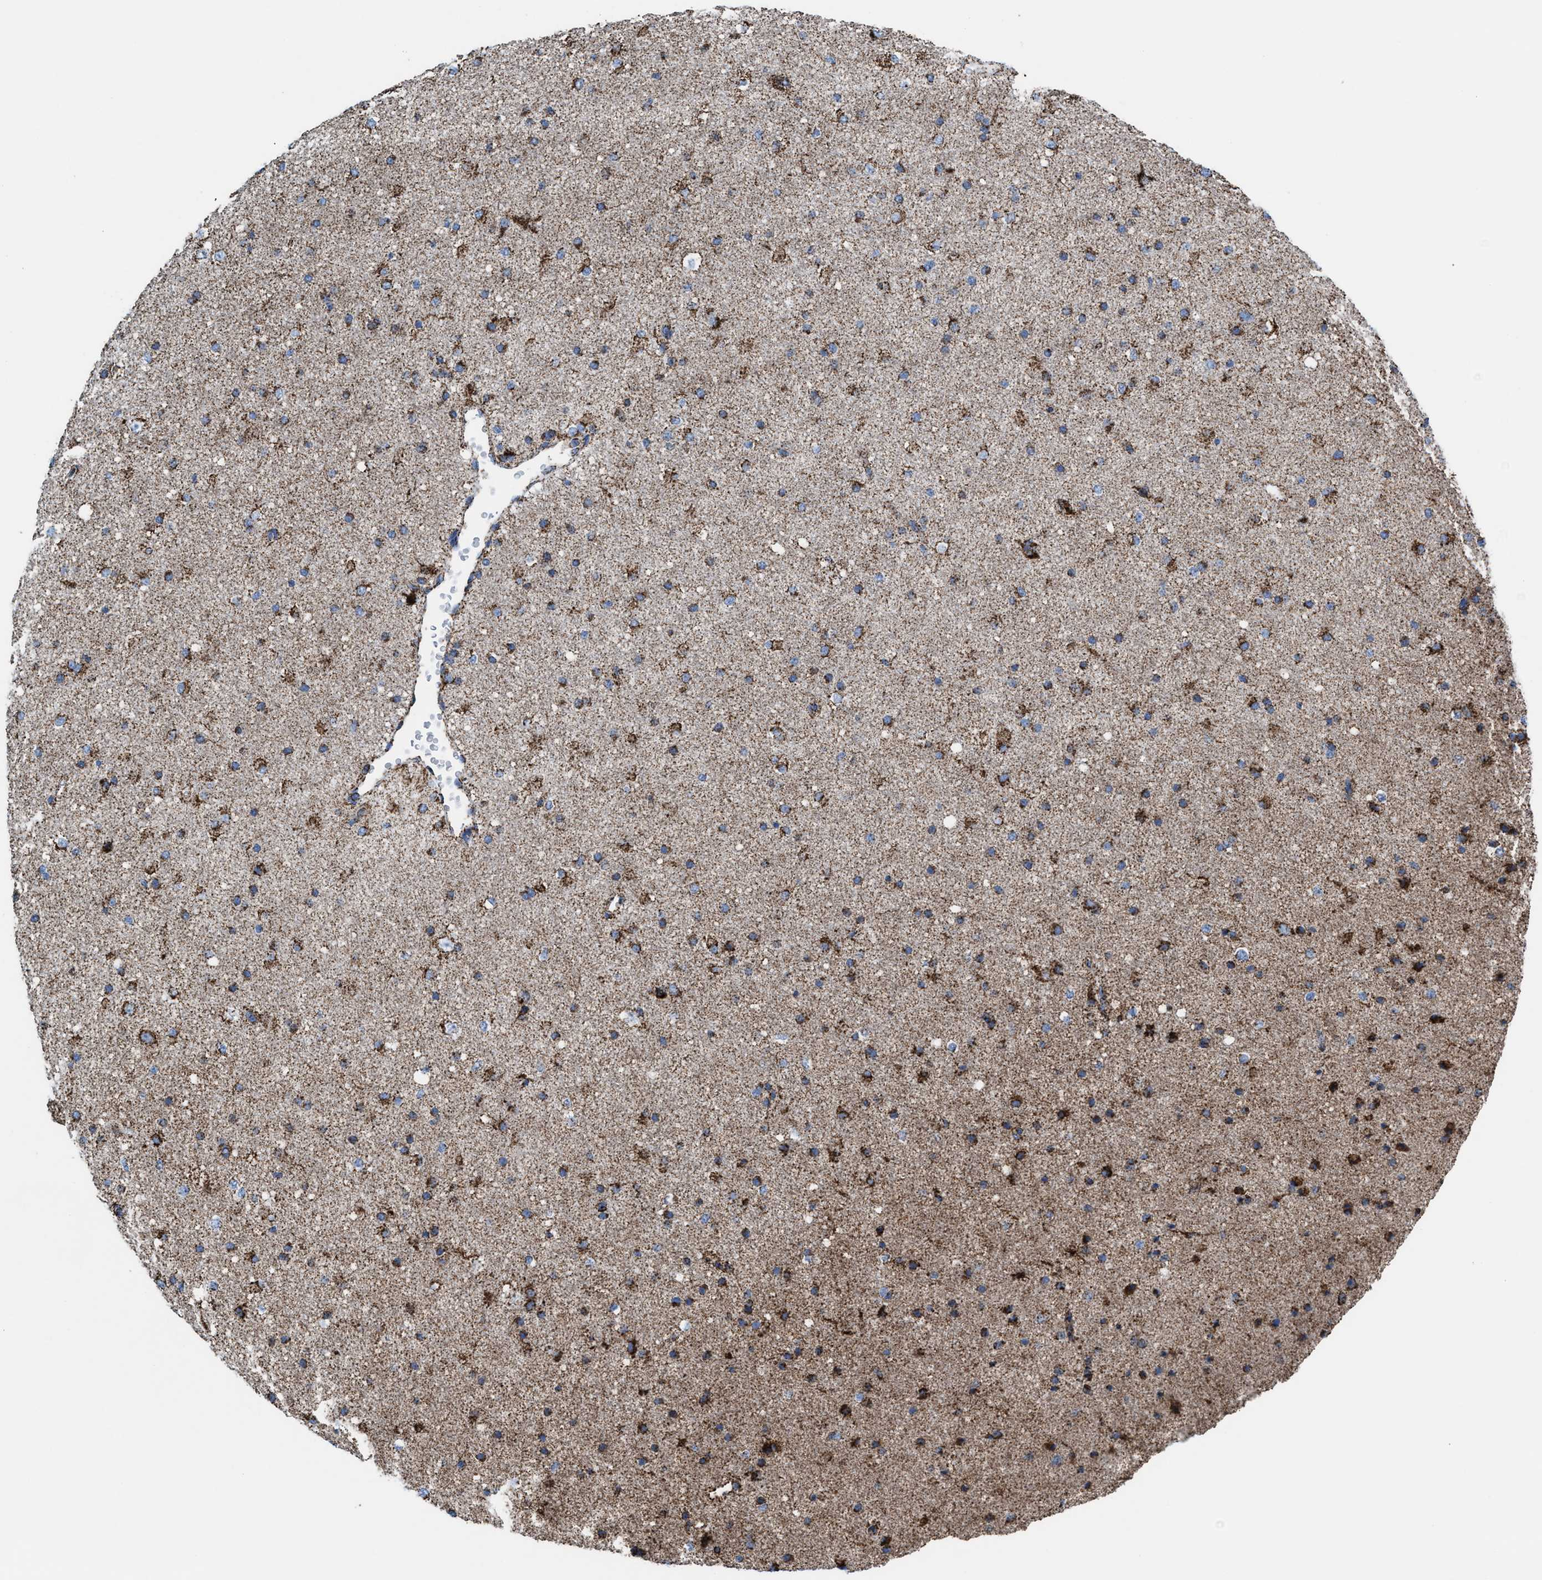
{"staining": {"intensity": "moderate", "quantity": ">75%", "location": "cytoplasmic/membranous"}, "tissue": "cerebral cortex", "cell_type": "Endothelial cells", "image_type": "normal", "snomed": [{"axis": "morphology", "description": "Normal tissue, NOS"}, {"axis": "morphology", "description": "Developmental malformation"}, {"axis": "topography", "description": "Cerebral cortex"}], "caption": "Approximately >75% of endothelial cells in benign human cerebral cortex reveal moderate cytoplasmic/membranous protein staining as visualized by brown immunohistochemical staining.", "gene": "ECHS1", "patient": {"sex": "female", "age": 30}}